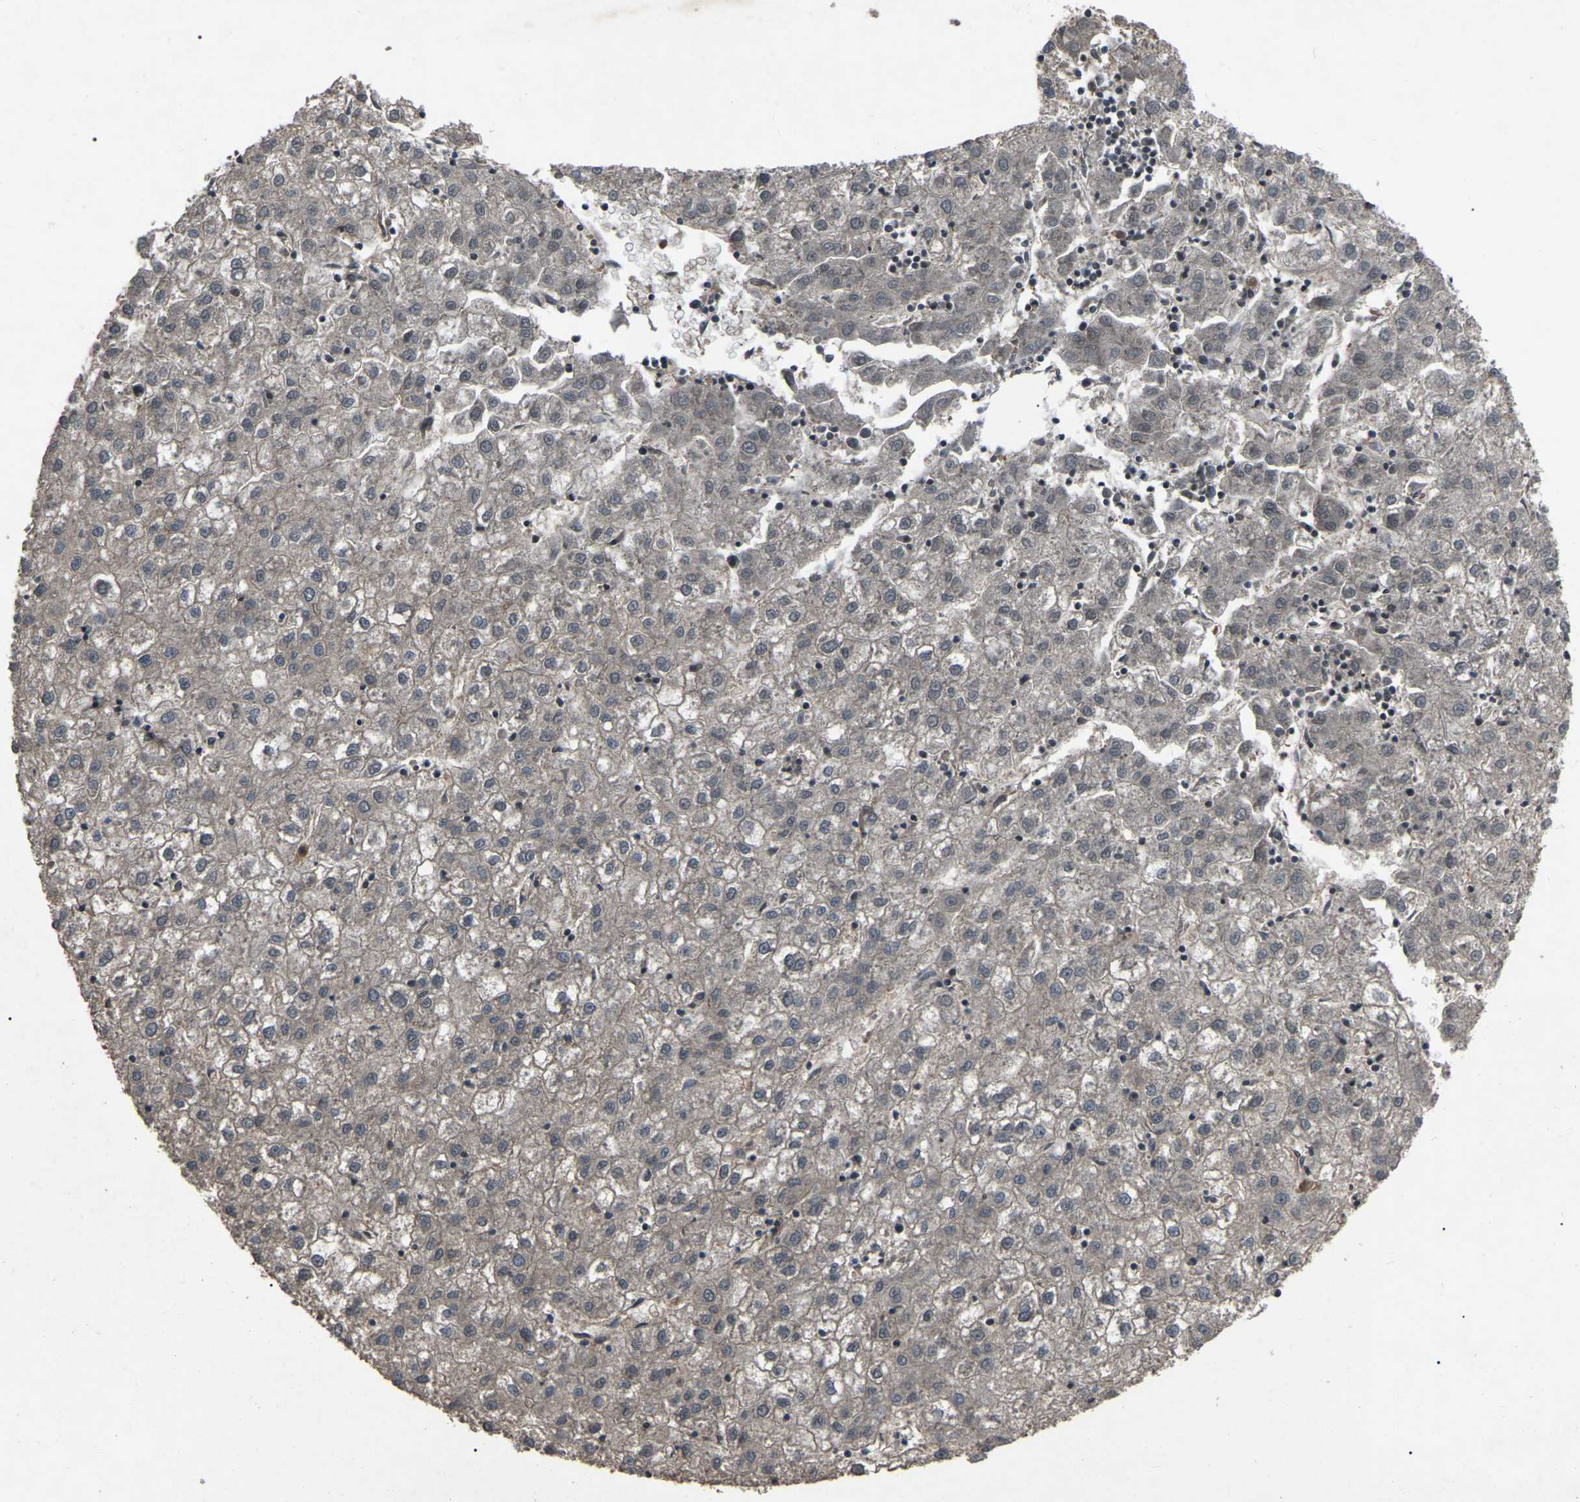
{"staining": {"intensity": "negative", "quantity": "none", "location": "none"}, "tissue": "liver cancer", "cell_type": "Tumor cells", "image_type": "cancer", "snomed": [{"axis": "morphology", "description": "Carcinoma, Hepatocellular, NOS"}, {"axis": "topography", "description": "Liver"}], "caption": "High power microscopy photomicrograph of an IHC histopathology image of hepatocellular carcinoma (liver), revealing no significant staining in tumor cells. Brightfield microscopy of immunohistochemistry (IHC) stained with DAB (3,3'-diaminobenzidine) (brown) and hematoxylin (blue), captured at high magnification.", "gene": "AIMP1", "patient": {"sex": "male", "age": 72}}